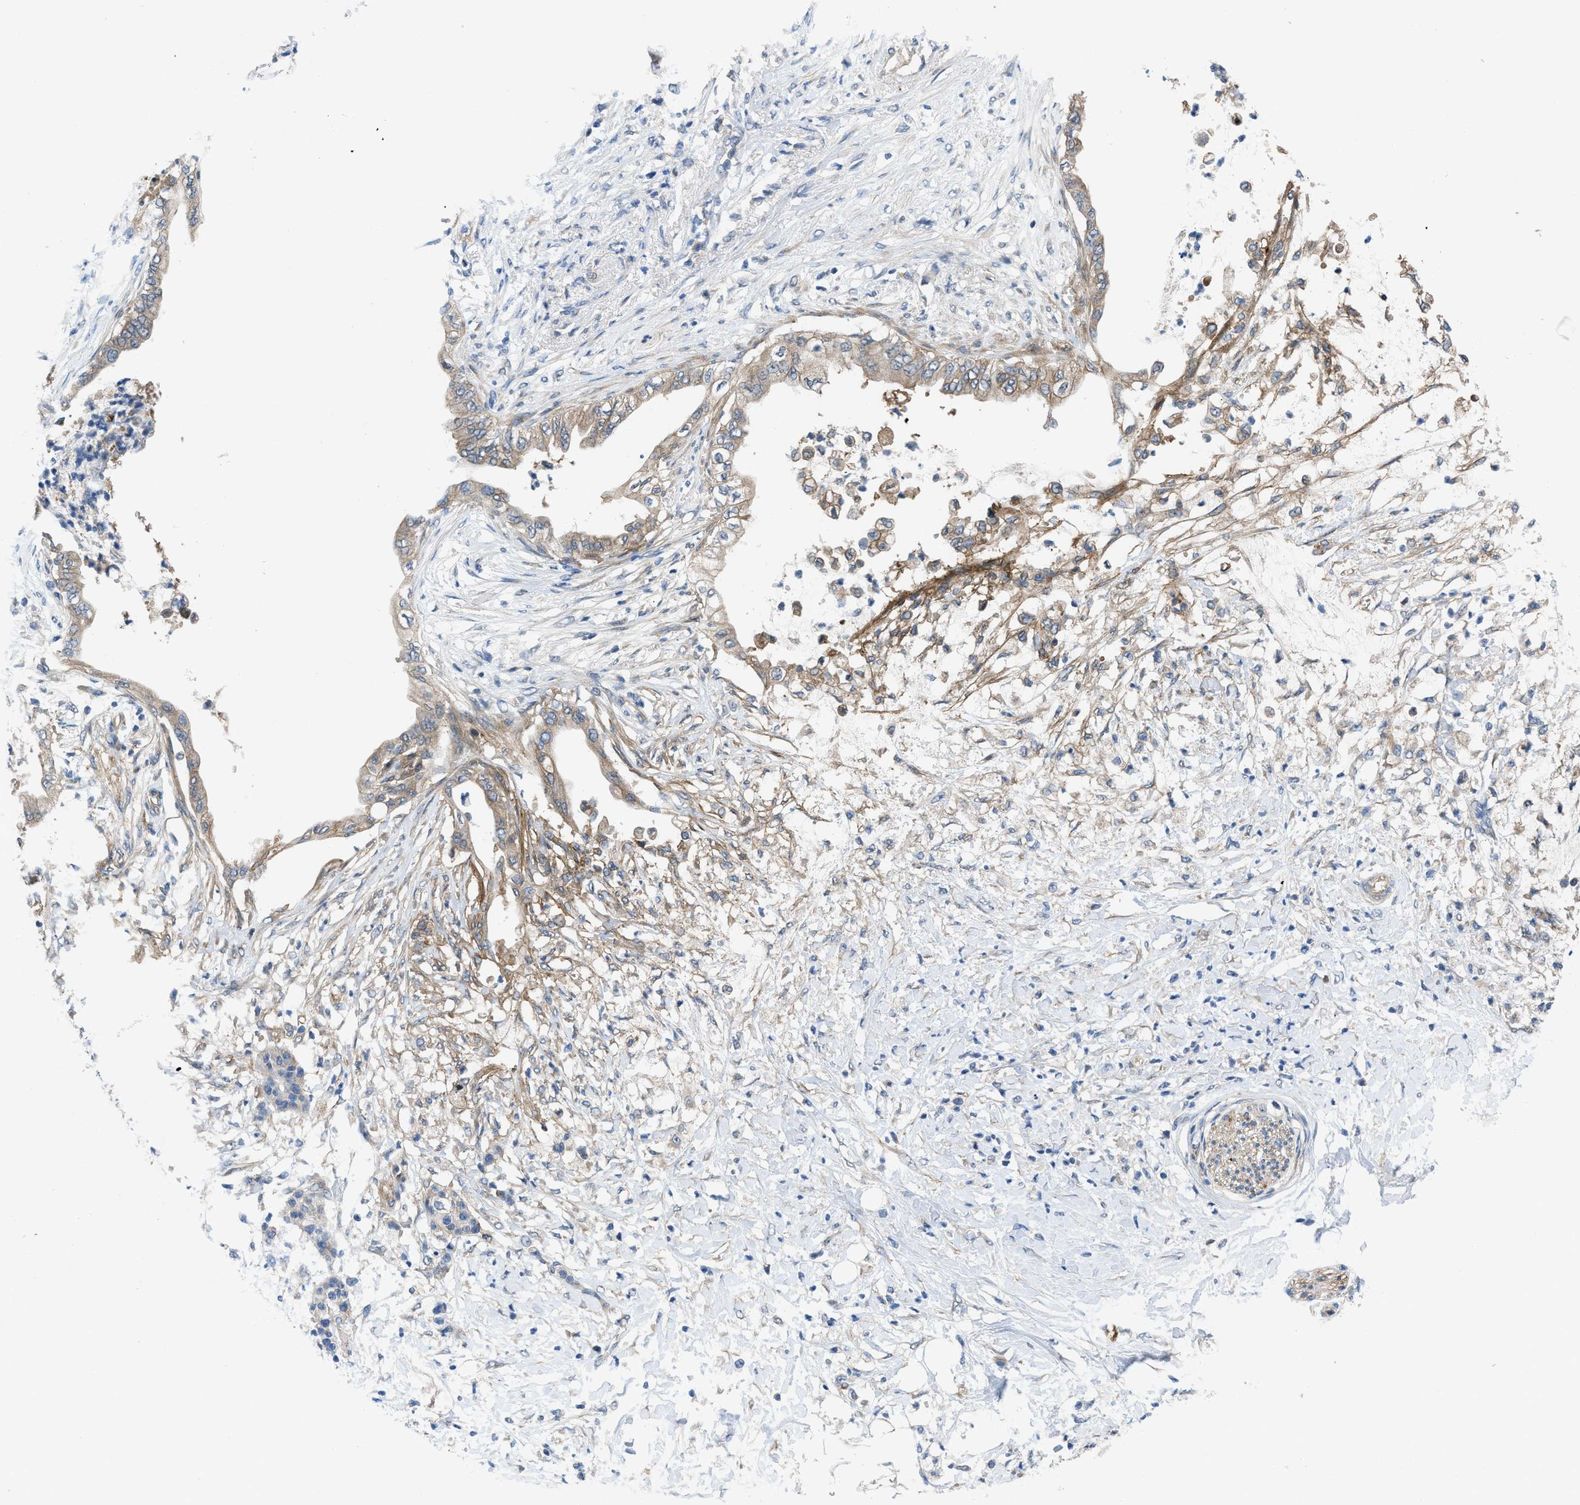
{"staining": {"intensity": "weak", "quantity": "<25%", "location": "cytoplasmic/membranous"}, "tissue": "pancreatic cancer", "cell_type": "Tumor cells", "image_type": "cancer", "snomed": [{"axis": "morphology", "description": "Normal tissue, NOS"}, {"axis": "morphology", "description": "Adenocarcinoma, NOS"}, {"axis": "topography", "description": "Pancreas"}, {"axis": "topography", "description": "Duodenum"}], "caption": "An immunohistochemistry photomicrograph of pancreatic cancer (adenocarcinoma) is shown. There is no staining in tumor cells of pancreatic cancer (adenocarcinoma).", "gene": "PANX1", "patient": {"sex": "female", "age": 60}}